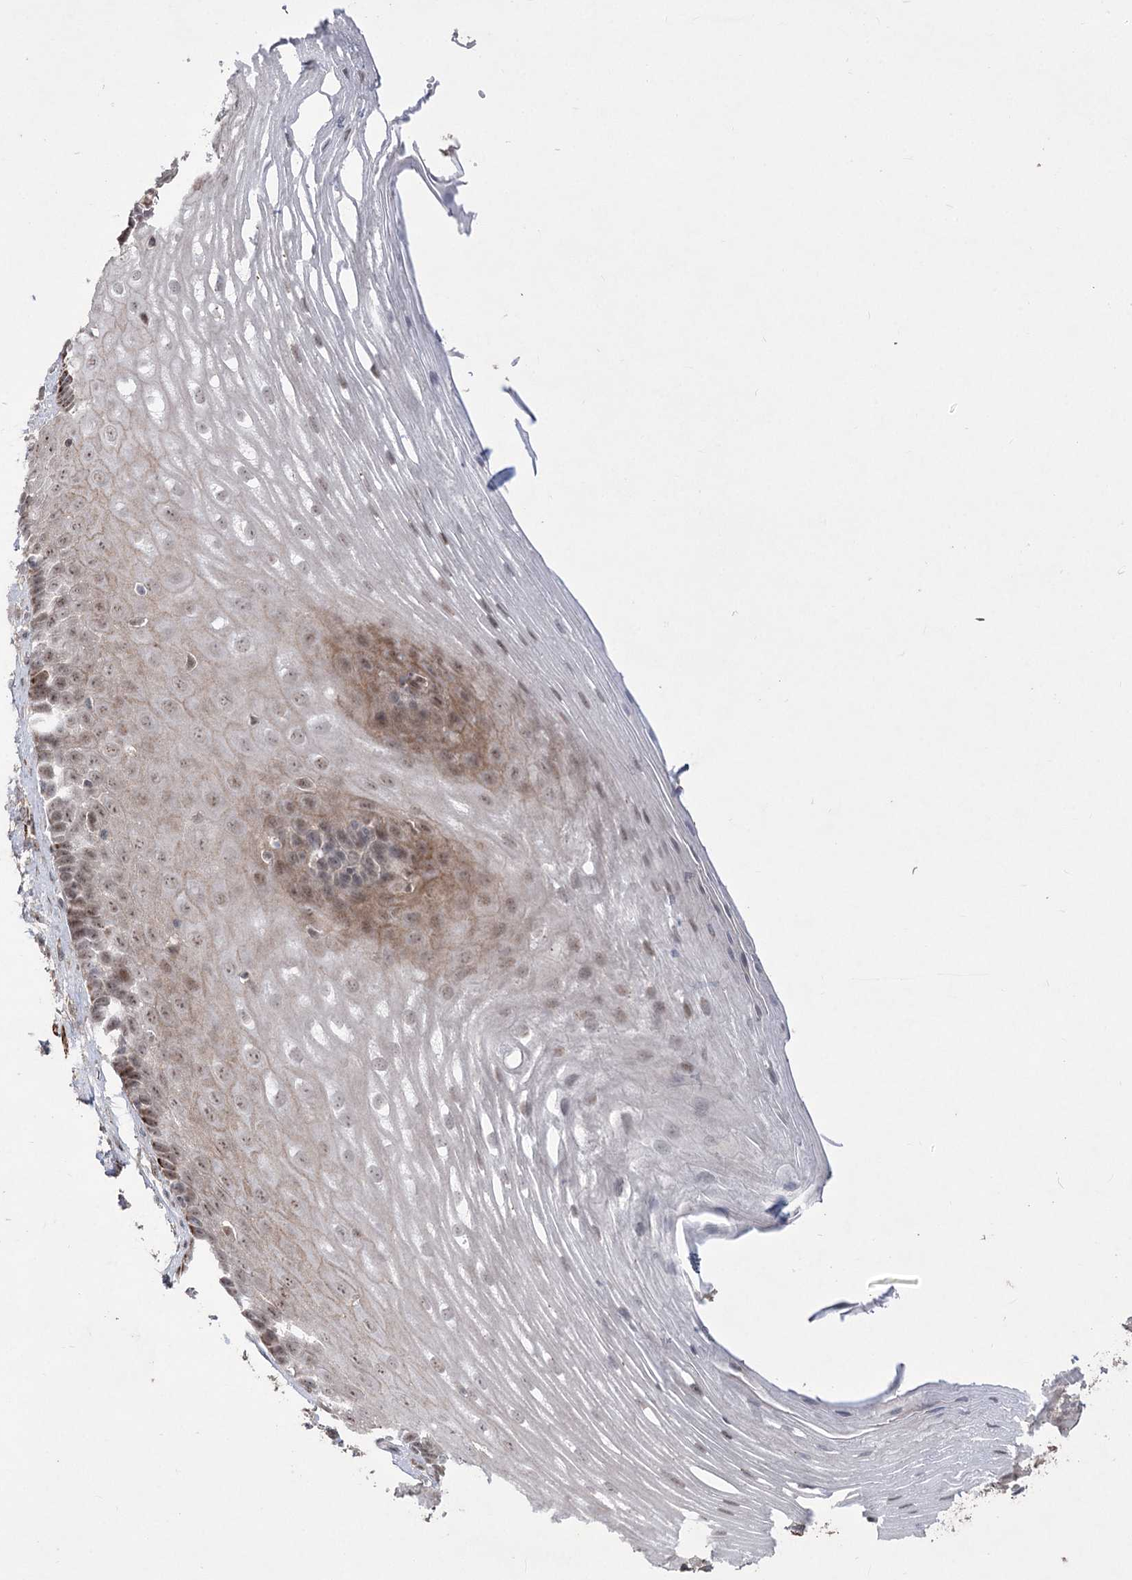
{"staining": {"intensity": "moderate", "quantity": "<25%", "location": "cytoplasmic/membranous,nuclear"}, "tissue": "esophagus", "cell_type": "Squamous epithelial cells", "image_type": "normal", "snomed": [{"axis": "morphology", "description": "Normal tissue, NOS"}, {"axis": "topography", "description": "Esophagus"}], "caption": "Protein positivity by immunohistochemistry (IHC) displays moderate cytoplasmic/membranous,nuclear staining in about <25% of squamous epithelial cells in unremarkable esophagus. (IHC, brightfield microscopy, high magnification).", "gene": "ZSCAN23", "patient": {"sex": "male", "age": 62}}